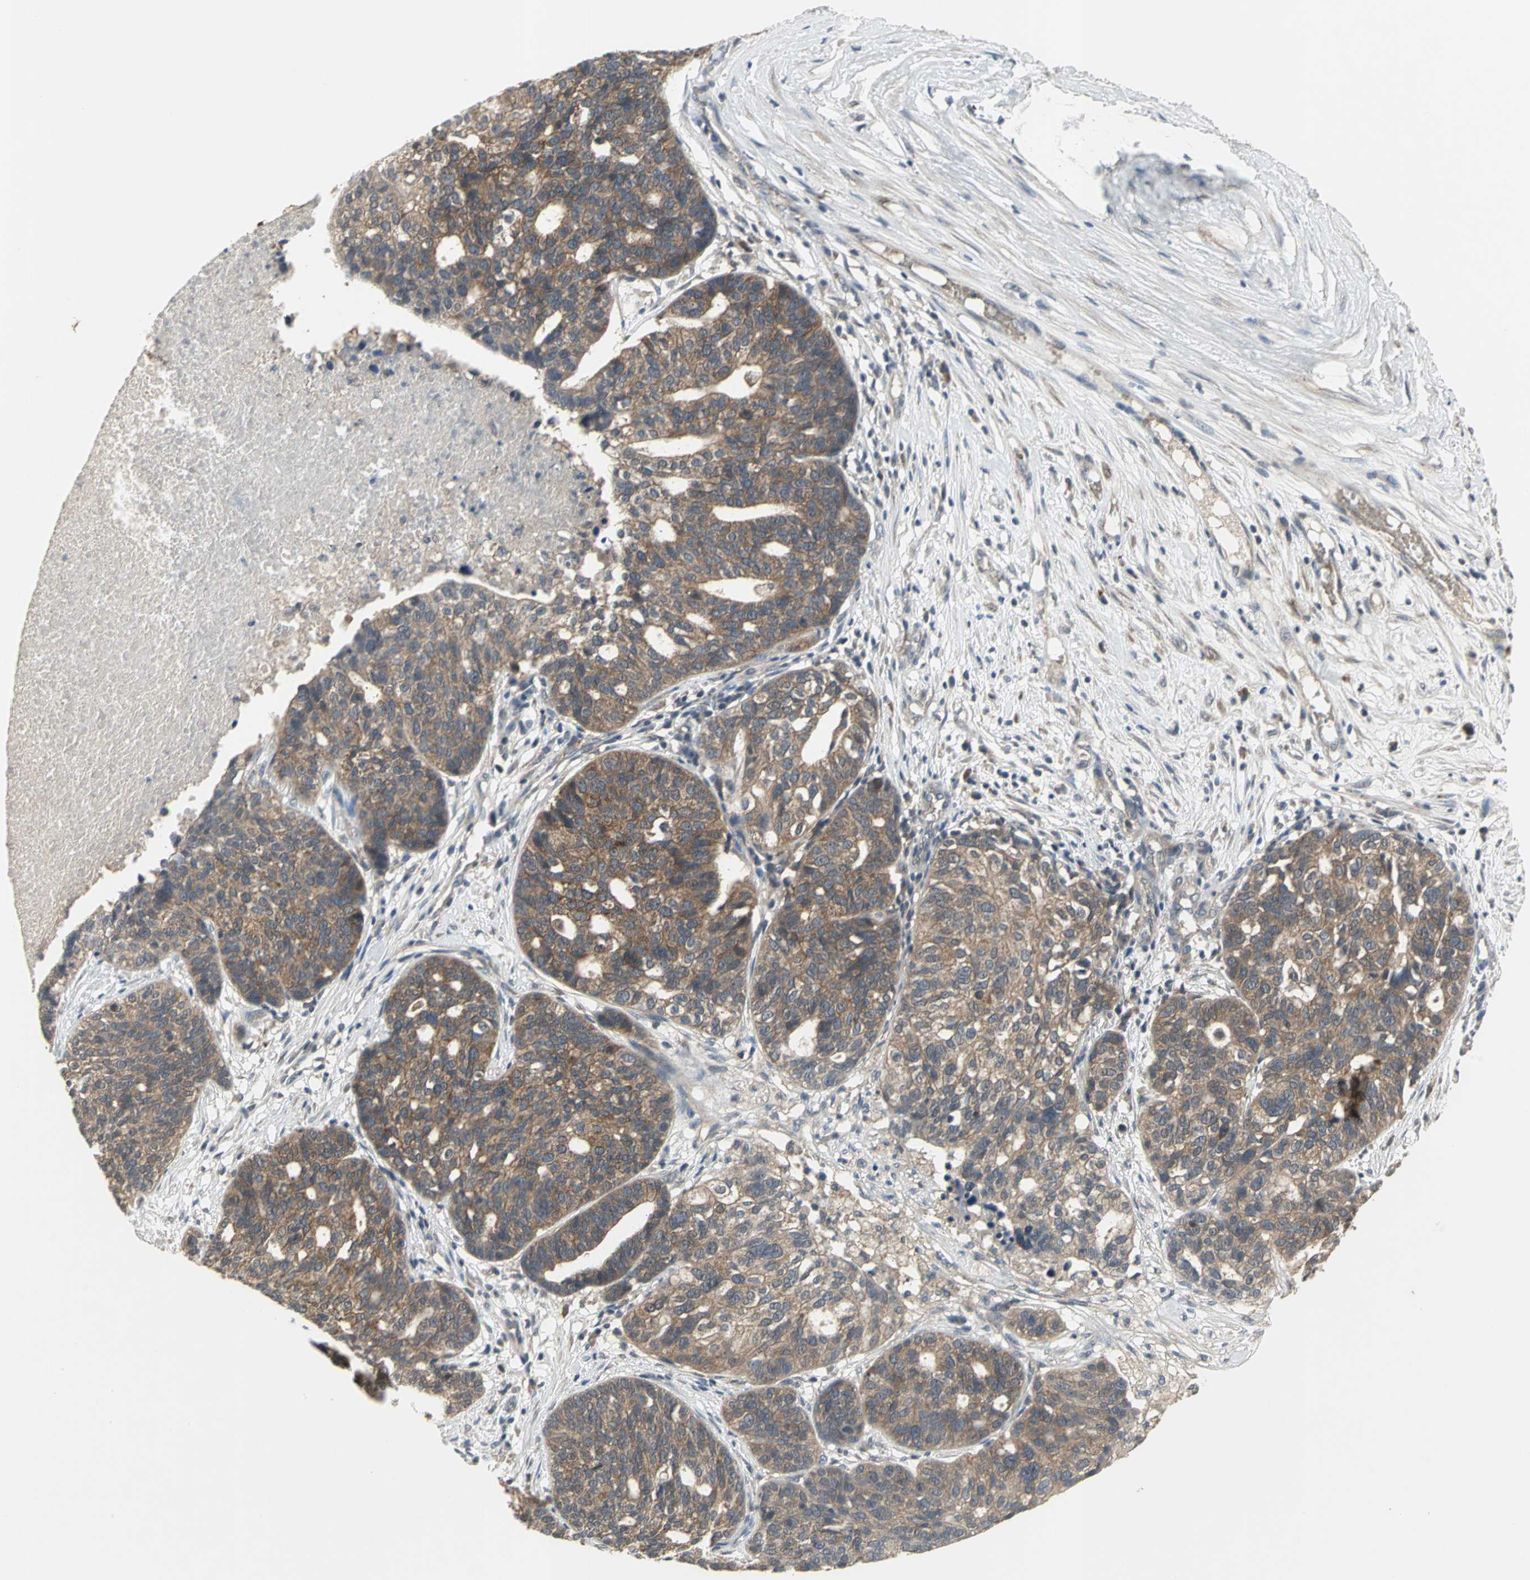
{"staining": {"intensity": "moderate", "quantity": ">75%", "location": "cytoplasmic/membranous"}, "tissue": "ovarian cancer", "cell_type": "Tumor cells", "image_type": "cancer", "snomed": [{"axis": "morphology", "description": "Cystadenocarcinoma, serous, NOS"}, {"axis": "topography", "description": "Ovary"}], "caption": "Ovarian cancer was stained to show a protein in brown. There is medium levels of moderate cytoplasmic/membranous staining in about >75% of tumor cells. The protein is shown in brown color, while the nuclei are stained blue.", "gene": "KEAP1", "patient": {"sex": "female", "age": 59}}